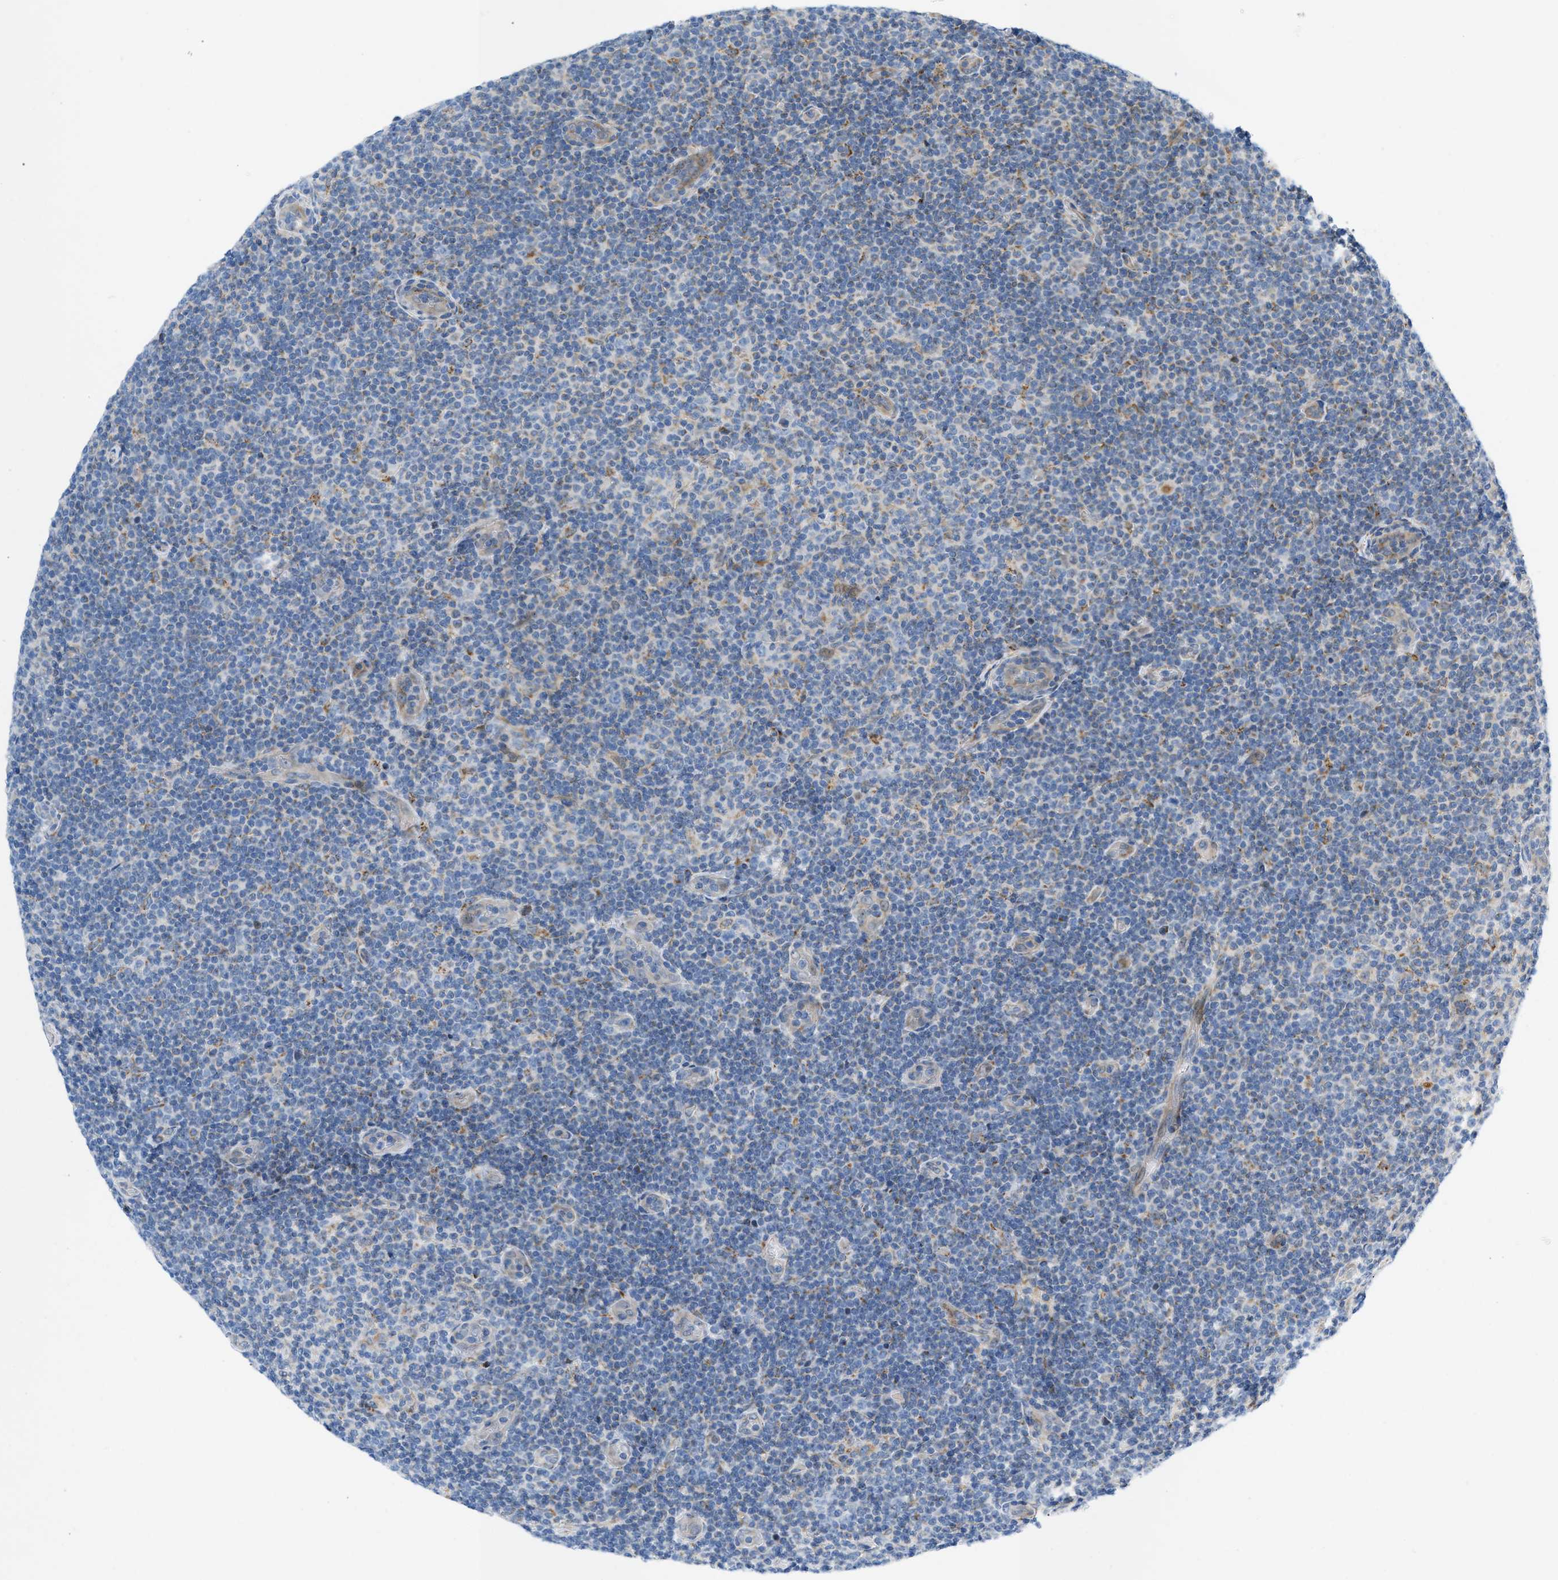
{"staining": {"intensity": "moderate", "quantity": "<25%", "location": "cytoplasmic/membranous"}, "tissue": "lymphoma", "cell_type": "Tumor cells", "image_type": "cancer", "snomed": [{"axis": "morphology", "description": "Malignant lymphoma, non-Hodgkin's type, Low grade"}, {"axis": "topography", "description": "Lymph node"}], "caption": "High-magnification brightfield microscopy of lymphoma stained with DAB (brown) and counterstained with hematoxylin (blue). tumor cells exhibit moderate cytoplasmic/membranous positivity is identified in about<25% of cells. The staining was performed using DAB to visualize the protein expression in brown, while the nuclei were stained in blue with hematoxylin (Magnification: 20x).", "gene": "RBBP9", "patient": {"sex": "male", "age": 83}}